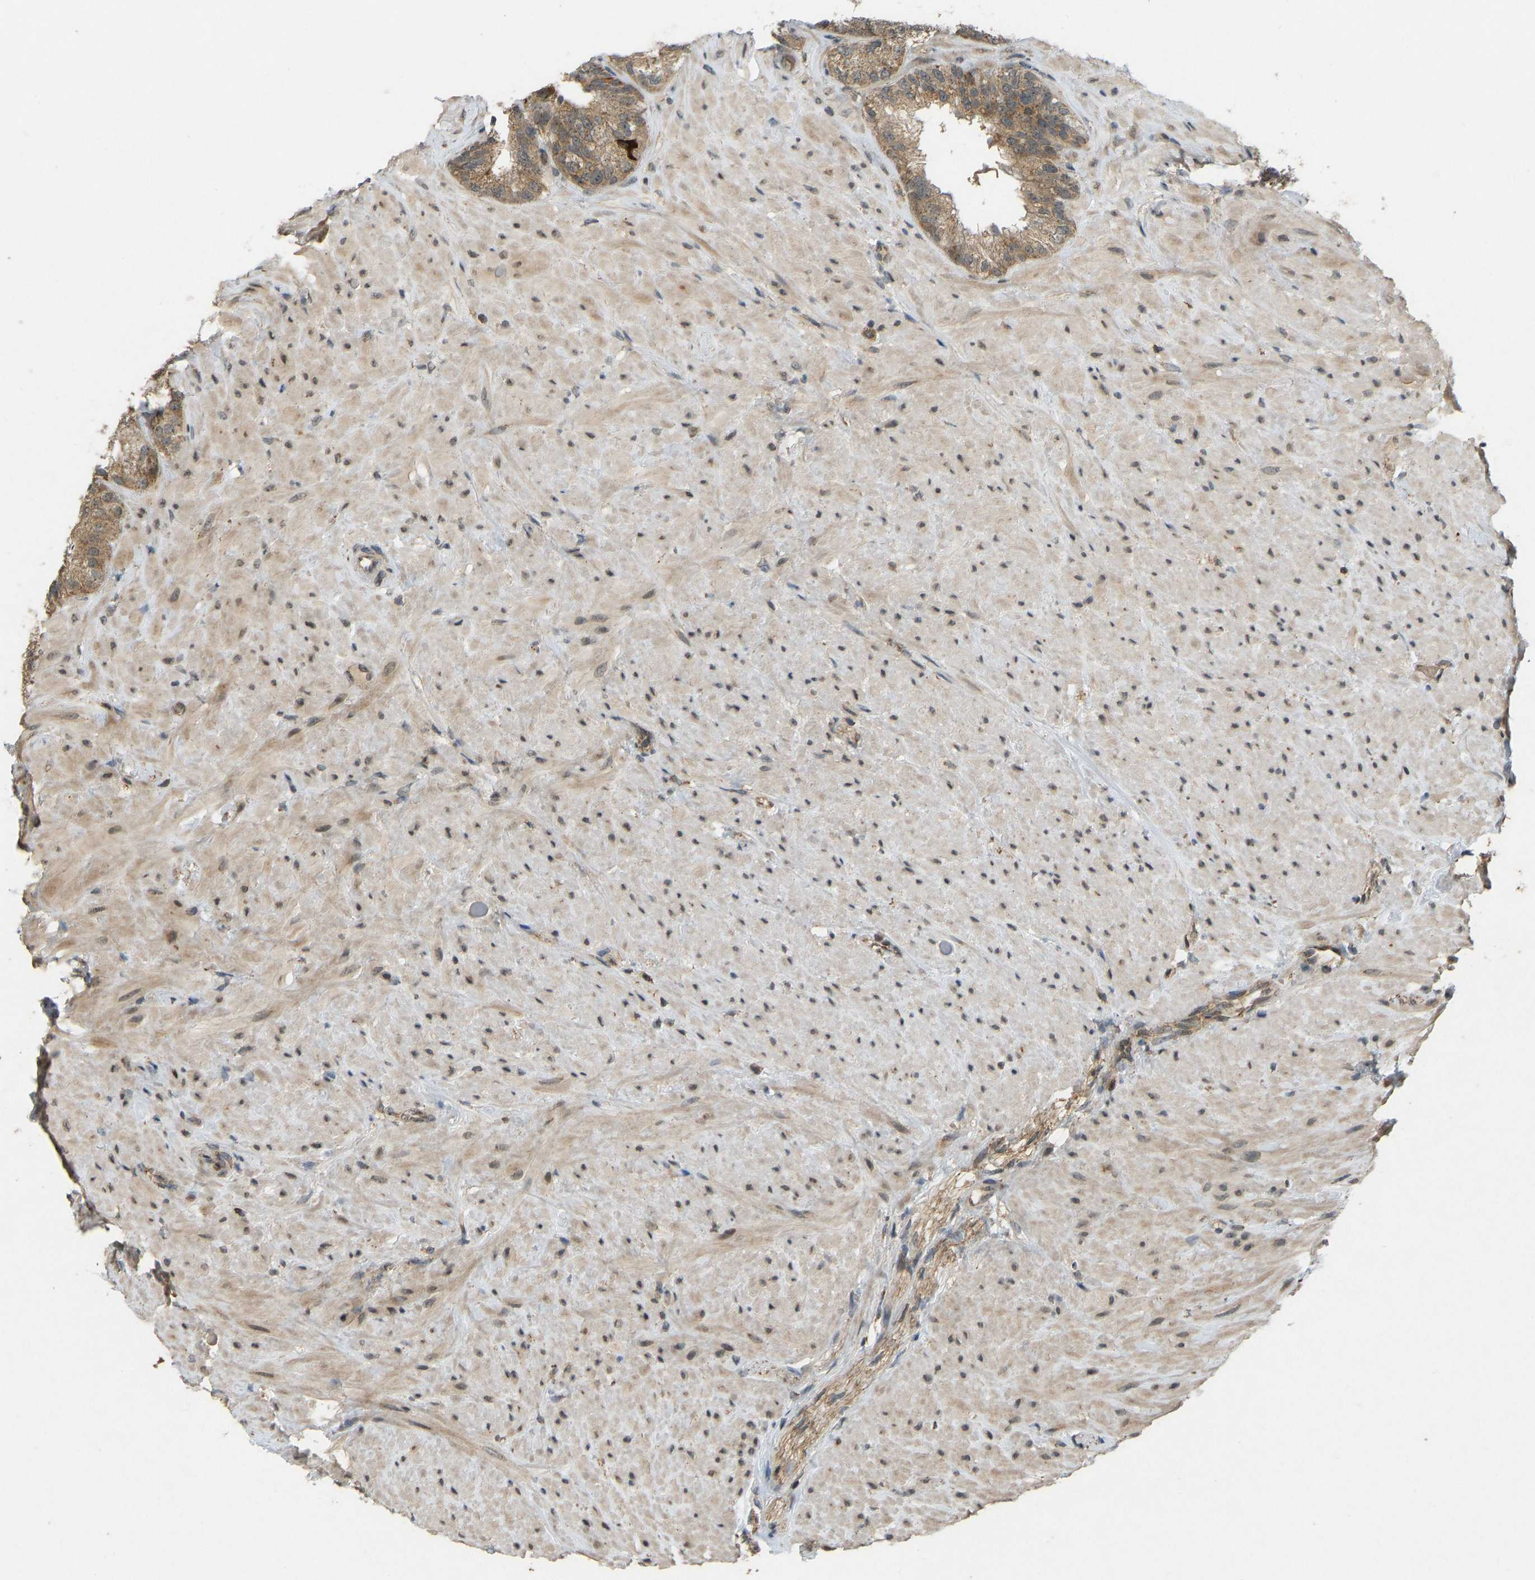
{"staining": {"intensity": "moderate", "quantity": ">75%", "location": "cytoplasmic/membranous"}, "tissue": "seminal vesicle", "cell_type": "Glandular cells", "image_type": "normal", "snomed": [{"axis": "morphology", "description": "Normal tissue, NOS"}, {"axis": "topography", "description": "Seminal veicle"}], "caption": "An image showing moderate cytoplasmic/membranous staining in about >75% of glandular cells in unremarkable seminal vesicle, as visualized by brown immunohistochemical staining.", "gene": "ACADS", "patient": {"sex": "male", "age": 68}}